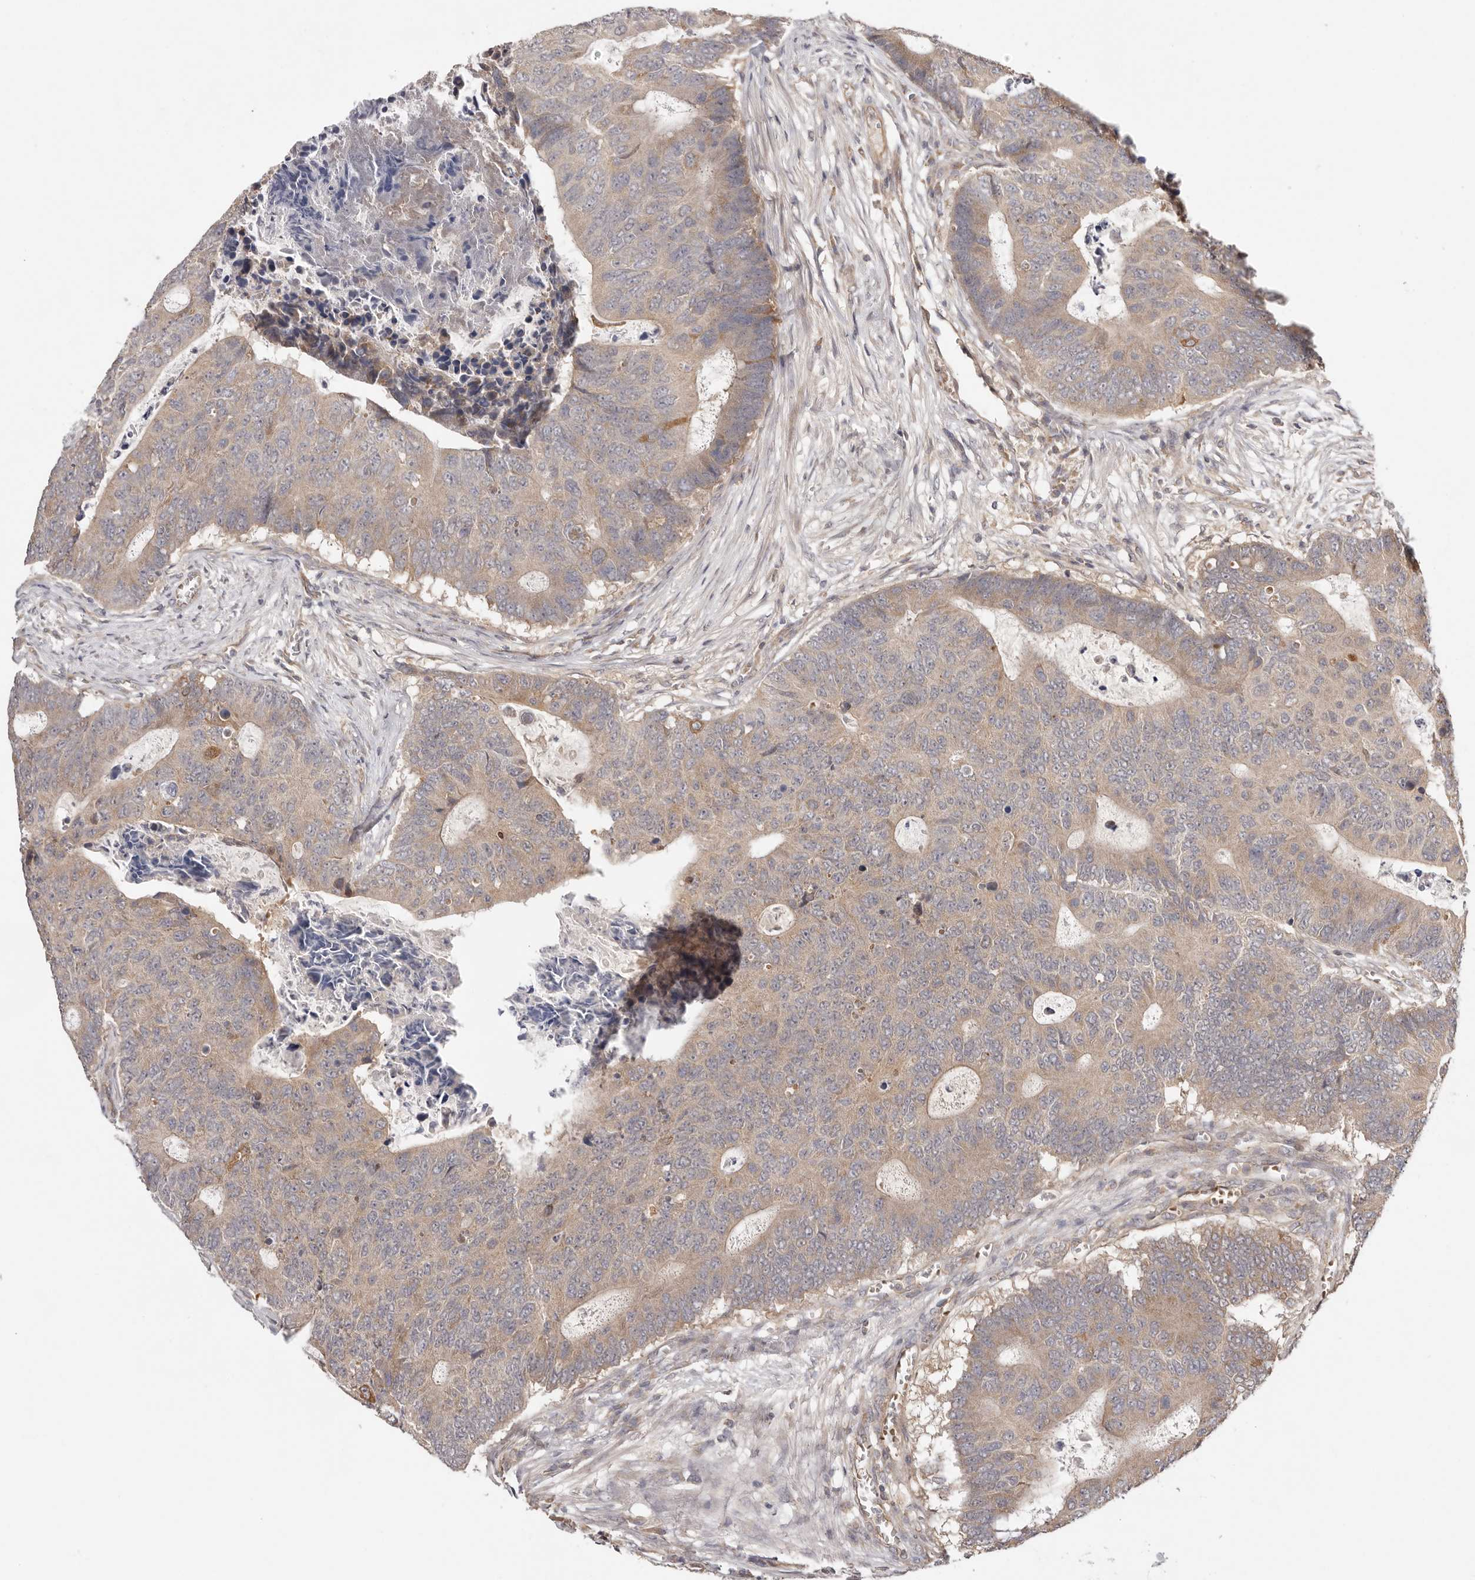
{"staining": {"intensity": "weak", "quantity": ">75%", "location": "cytoplasmic/membranous"}, "tissue": "colorectal cancer", "cell_type": "Tumor cells", "image_type": "cancer", "snomed": [{"axis": "morphology", "description": "Adenocarcinoma, NOS"}, {"axis": "topography", "description": "Colon"}], "caption": "Colorectal adenocarcinoma stained for a protein exhibits weak cytoplasmic/membranous positivity in tumor cells.", "gene": "UBR2", "patient": {"sex": "male", "age": 87}}